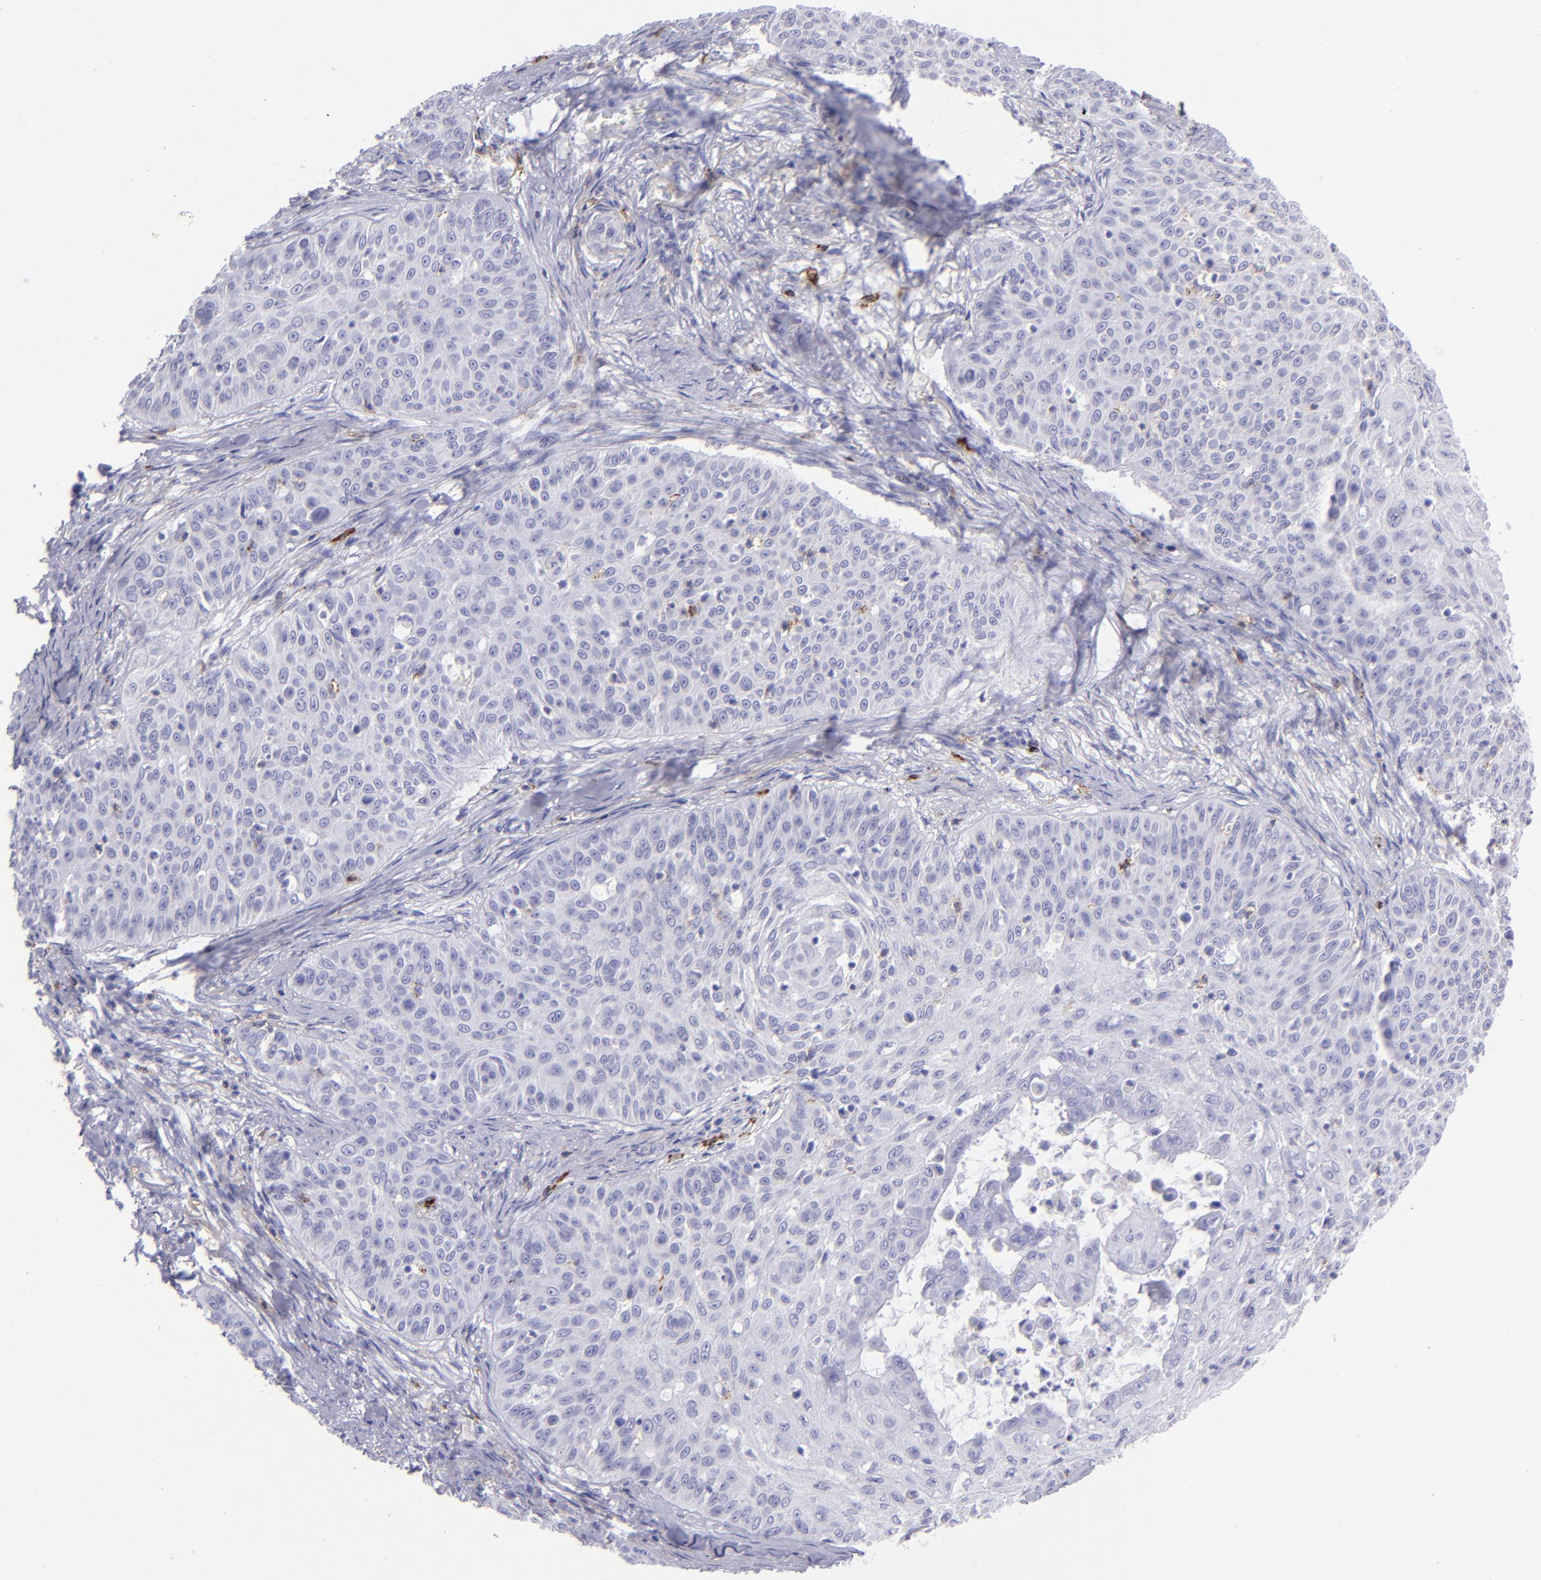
{"staining": {"intensity": "negative", "quantity": "none", "location": "none"}, "tissue": "skin cancer", "cell_type": "Tumor cells", "image_type": "cancer", "snomed": [{"axis": "morphology", "description": "Squamous cell carcinoma, NOS"}, {"axis": "topography", "description": "Skin"}], "caption": "This is a photomicrograph of immunohistochemistry staining of skin squamous cell carcinoma, which shows no staining in tumor cells. (DAB IHC with hematoxylin counter stain).", "gene": "SELPLG", "patient": {"sex": "male", "age": 82}}